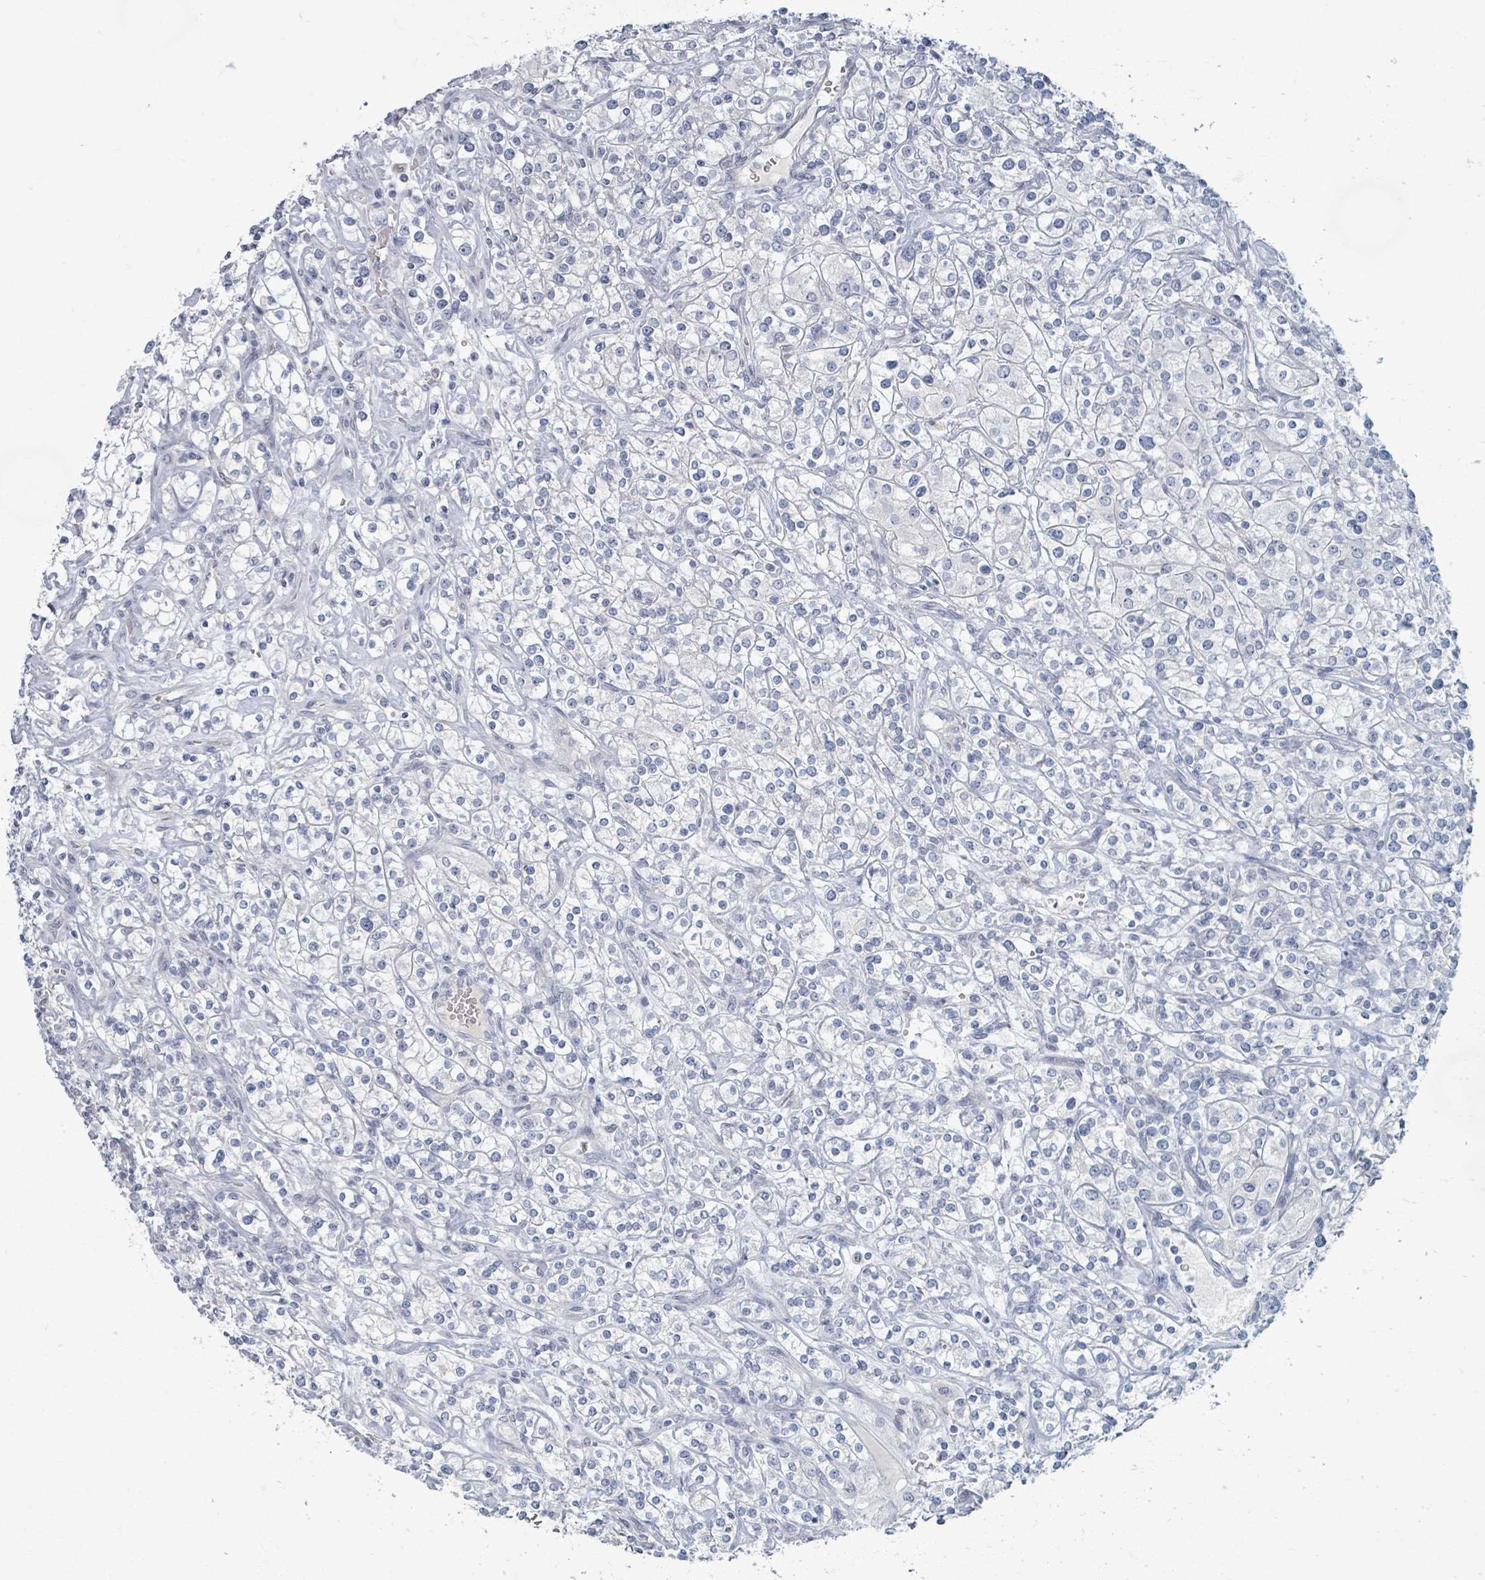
{"staining": {"intensity": "negative", "quantity": "none", "location": "none"}, "tissue": "renal cancer", "cell_type": "Tumor cells", "image_type": "cancer", "snomed": [{"axis": "morphology", "description": "Adenocarcinoma, NOS"}, {"axis": "topography", "description": "Kidney"}], "caption": "DAB (3,3'-diaminobenzidine) immunohistochemical staining of adenocarcinoma (renal) exhibits no significant positivity in tumor cells.", "gene": "WNT11", "patient": {"sex": "male", "age": 77}}